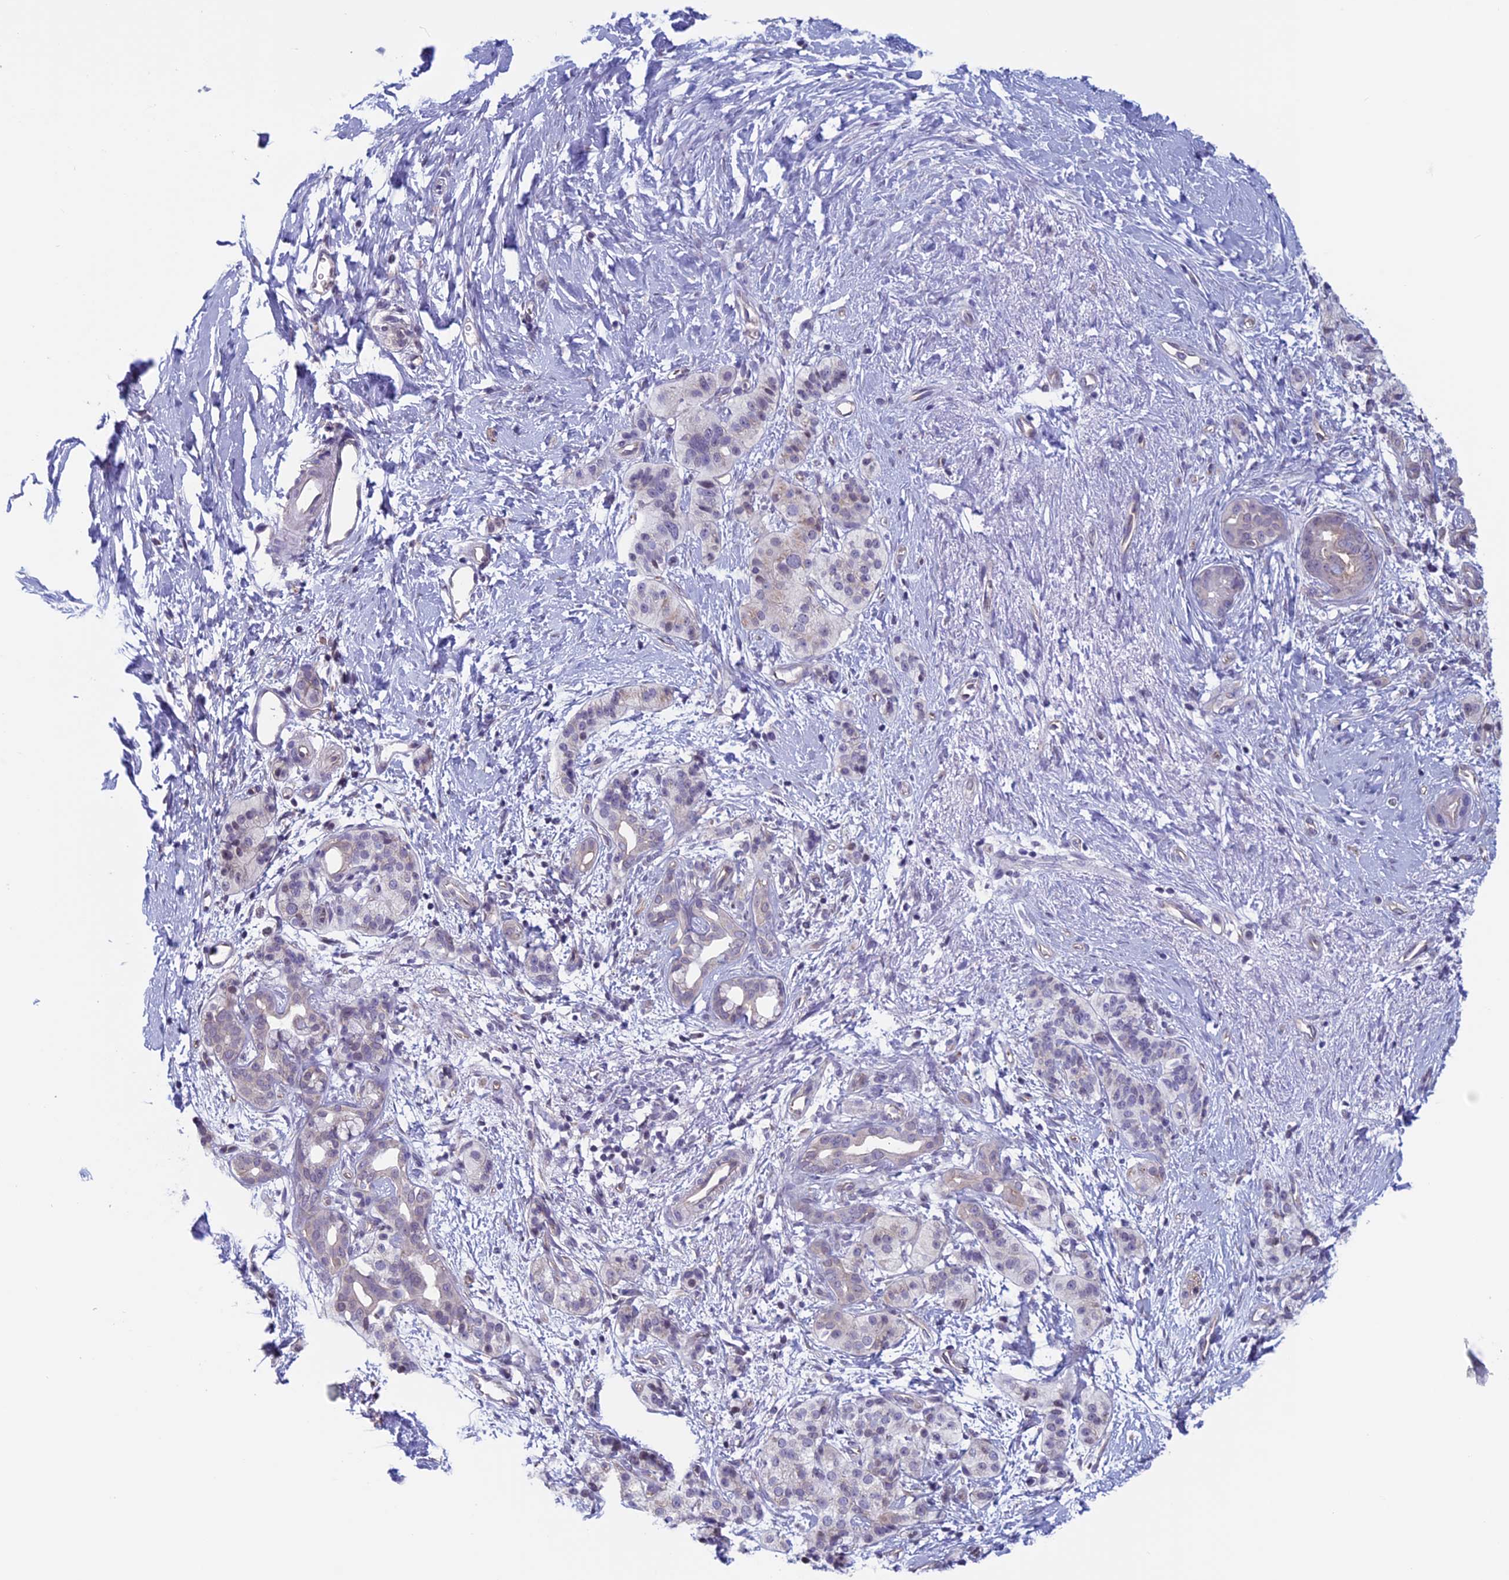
{"staining": {"intensity": "weak", "quantity": "<25%", "location": "nuclear"}, "tissue": "pancreatic cancer", "cell_type": "Tumor cells", "image_type": "cancer", "snomed": [{"axis": "morphology", "description": "Adenocarcinoma, NOS"}, {"axis": "topography", "description": "Pancreas"}], "caption": "Pancreatic cancer (adenocarcinoma) stained for a protein using immunohistochemistry (IHC) reveals no staining tumor cells.", "gene": "SLC1A6", "patient": {"sex": "male", "age": 50}}